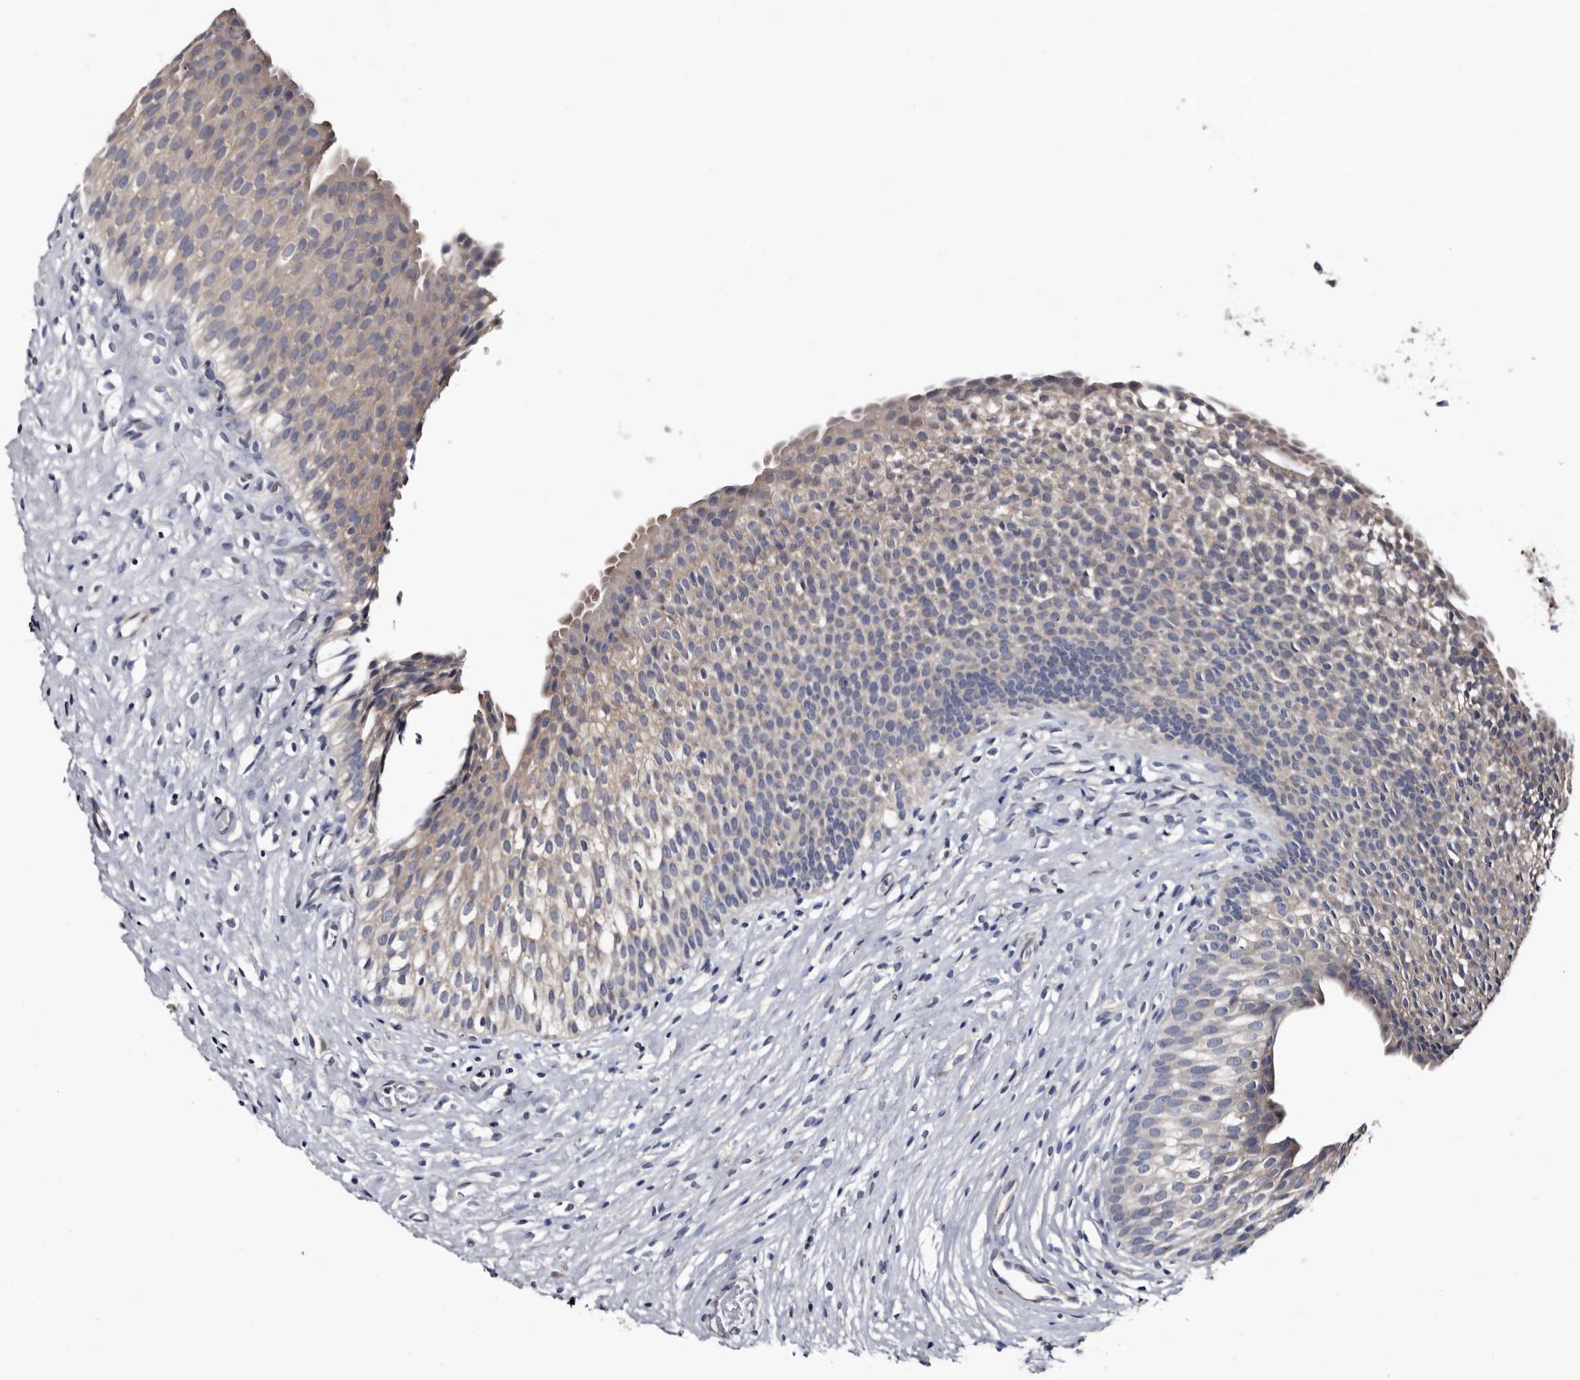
{"staining": {"intensity": "weak", "quantity": ">75%", "location": "cytoplasmic/membranous"}, "tissue": "urinary bladder", "cell_type": "Urothelial cells", "image_type": "normal", "snomed": [{"axis": "morphology", "description": "Normal tissue, NOS"}, {"axis": "topography", "description": "Urinary bladder"}], "caption": "Immunohistochemistry (DAB) staining of normal urinary bladder exhibits weak cytoplasmic/membranous protein positivity in about >75% of urothelial cells.", "gene": "IARS1", "patient": {"sex": "male", "age": 1}}